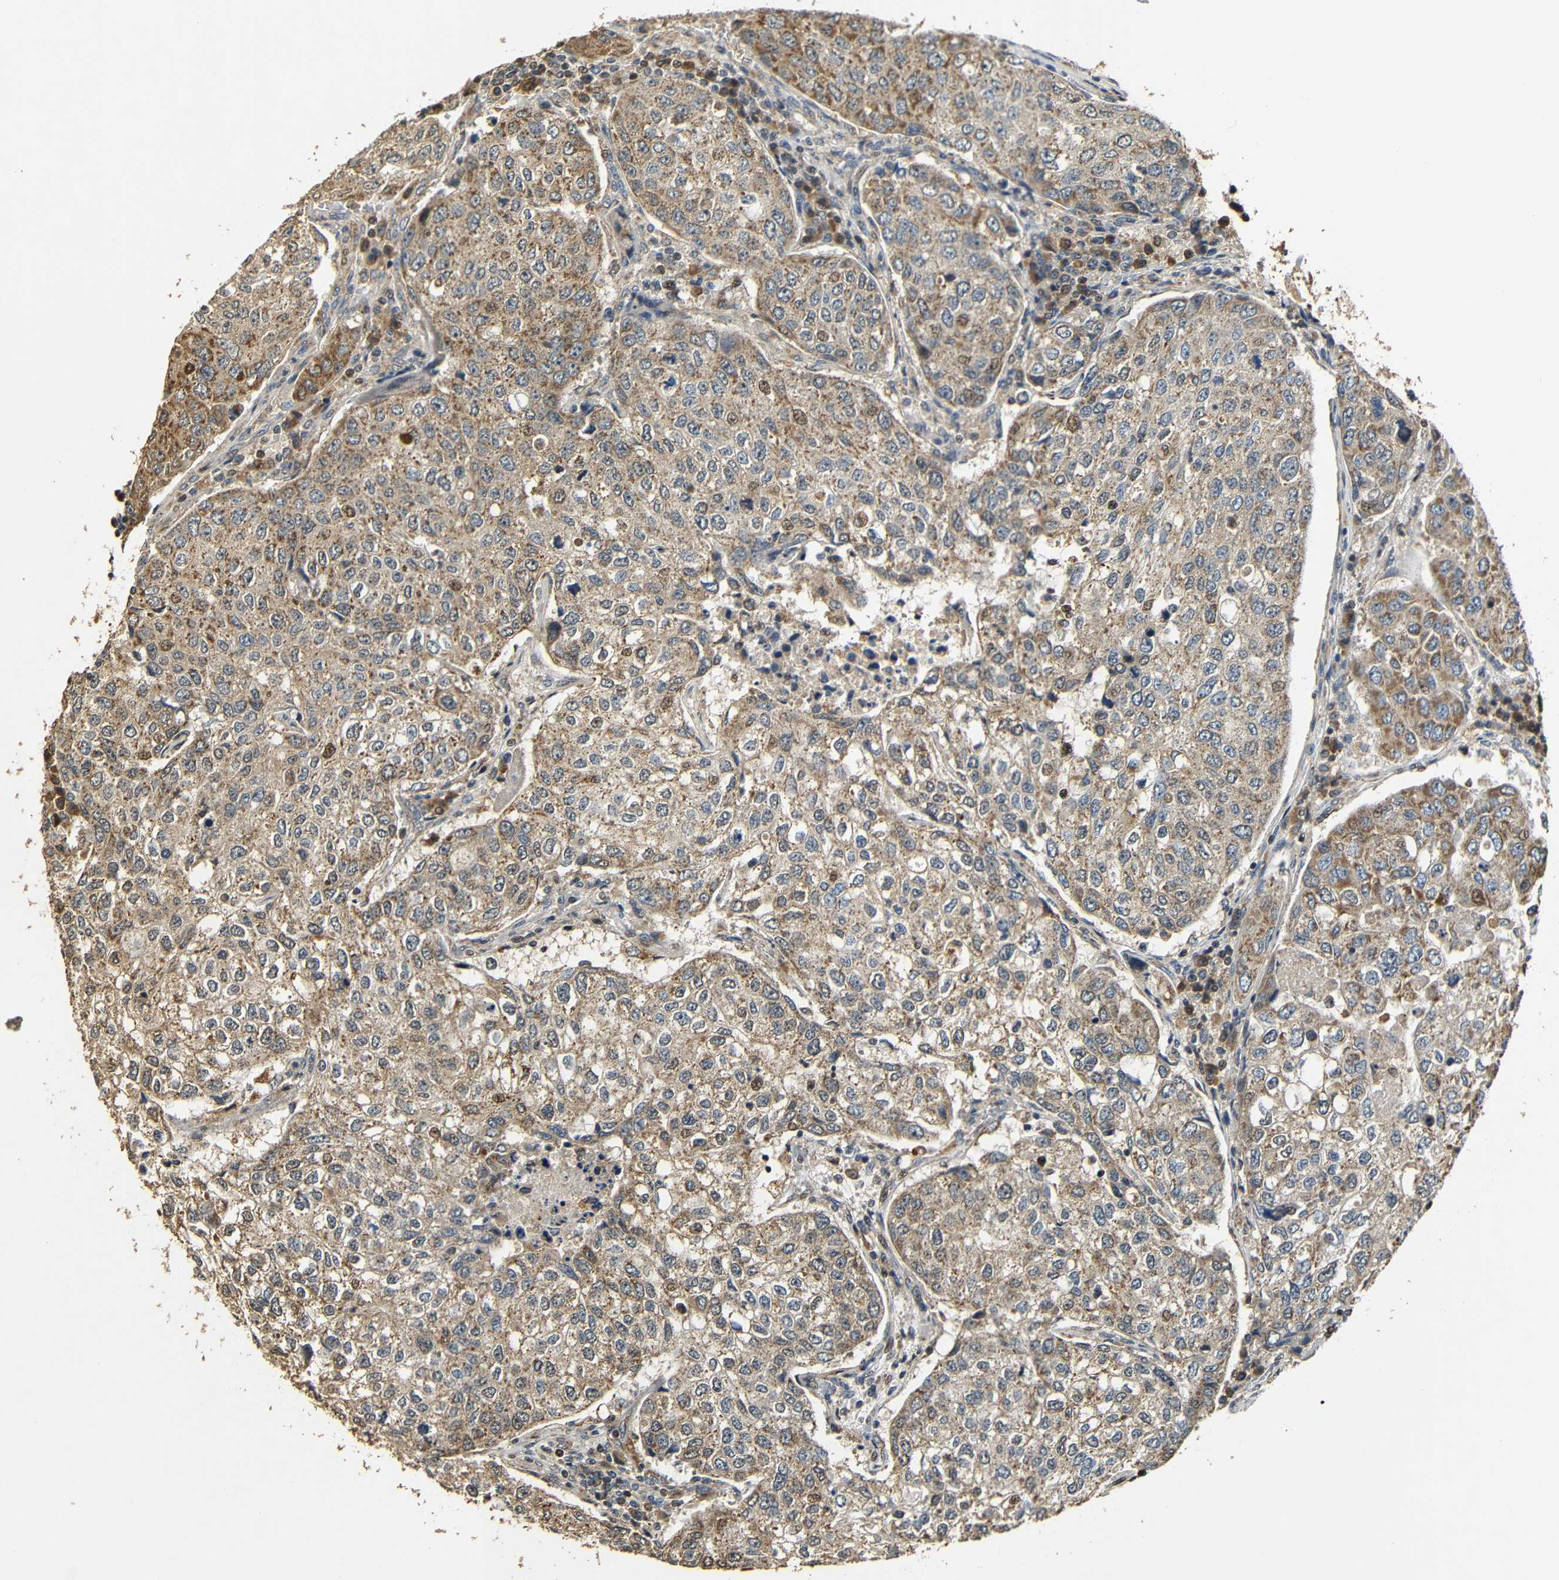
{"staining": {"intensity": "moderate", "quantity": ">75%", "location": "cytoplasmic/membranous,nuclear"}, "tissue": "urothelial cancer", "cell_type": "Tumor cells", "image_type": "cancer", "snomed": [{"axis": "morphology", "description": "Urothelial carcinoma, High grade"}, {"axis": "topography", "description": "Lymph node"}, {"axis": "topography", "description": "Urinary bladder"}], "caption": "About >75% of tumor cells in urothelial cancer show moderate cytoplasmic/membranous and nuclear protein positivity as visualized by brown immunohistochemical staining.", "gene": "KAZALD1", "patient": {"sex": "male", "age": 51}}